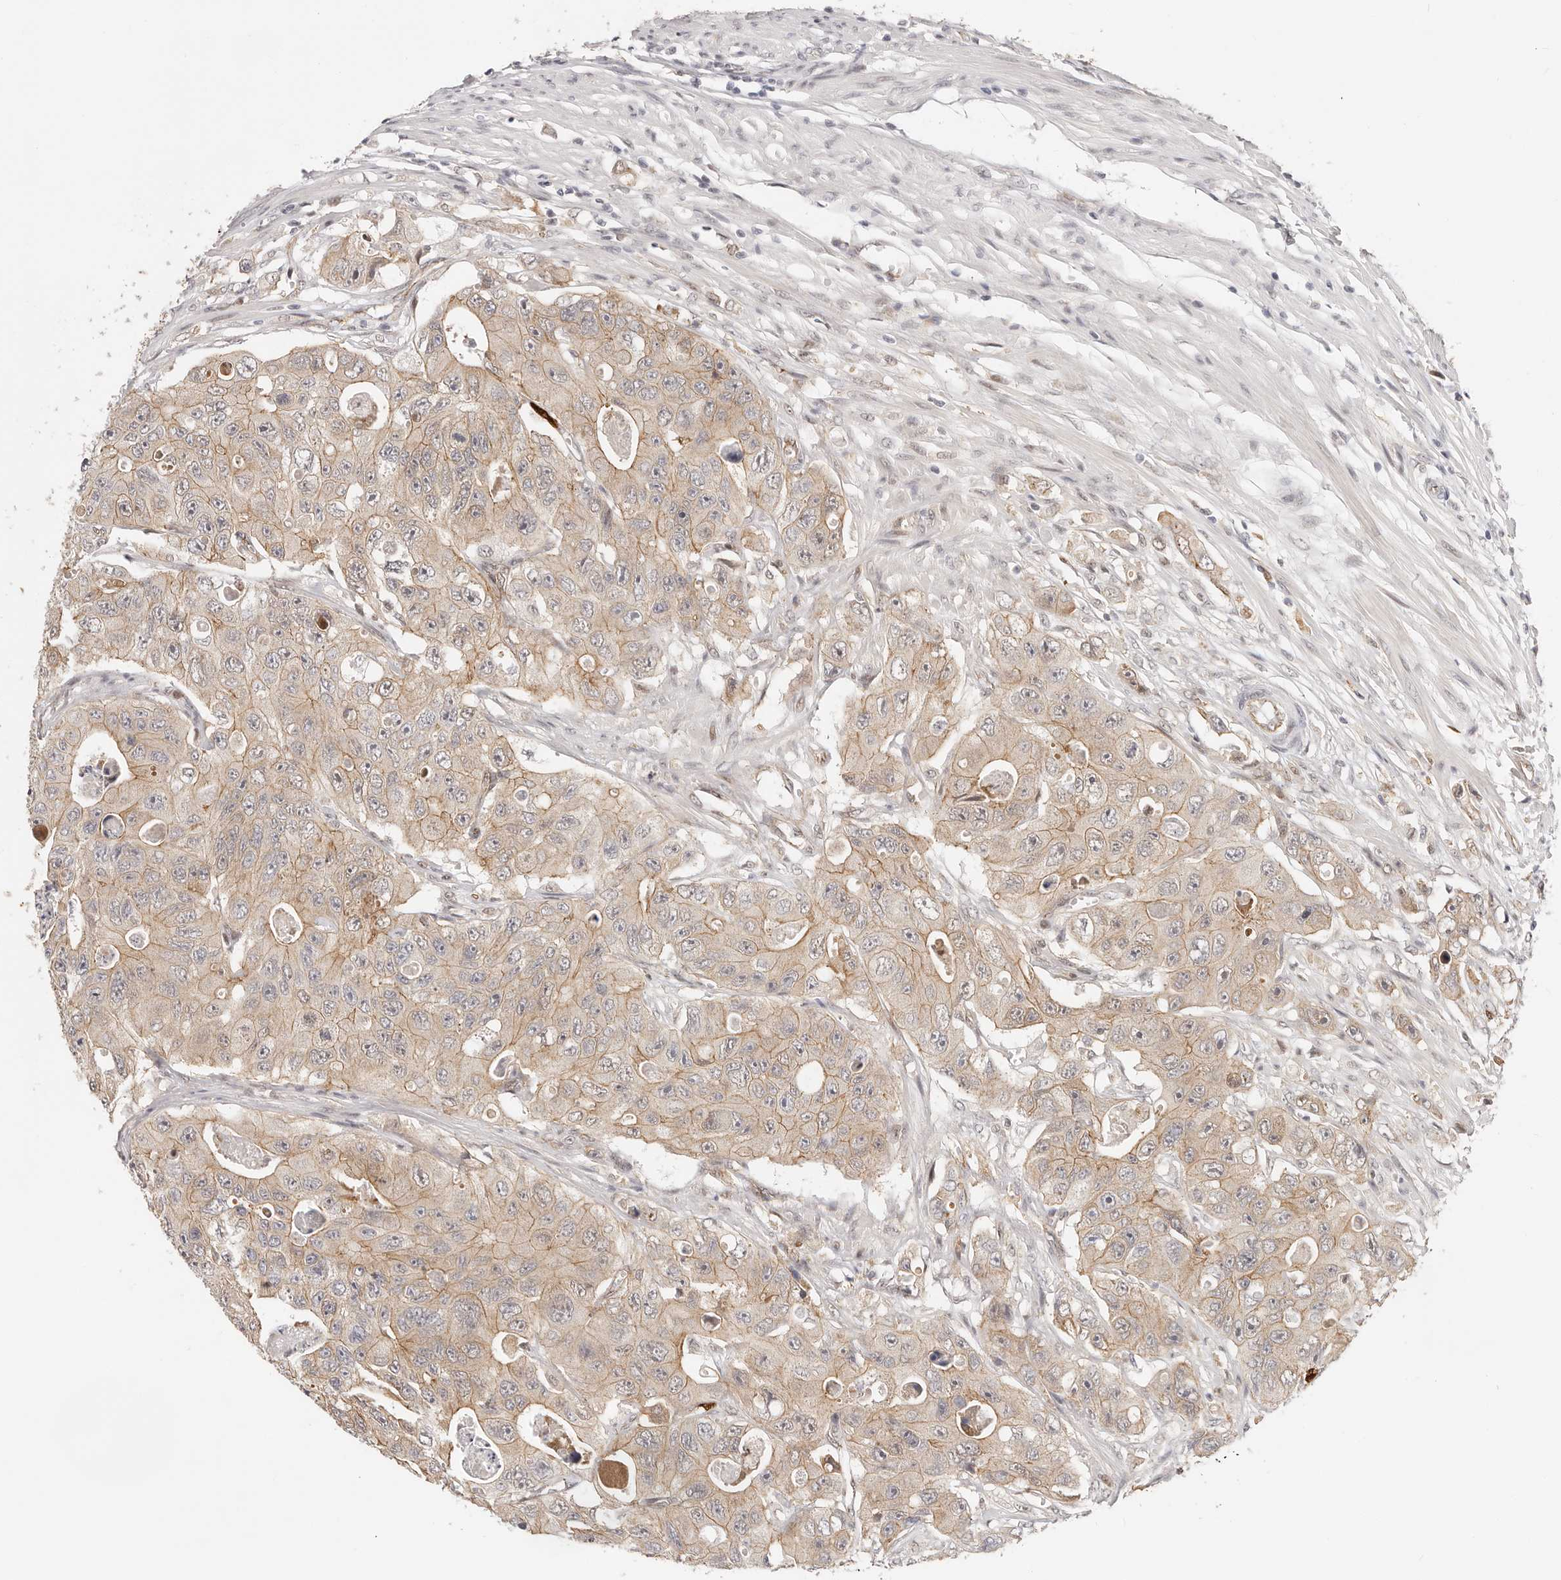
{"staining": {"intensity": "weak", "quantity": ">75%", "location": "cytoplasmic/membranous"}, "tissue": "colorectal cancer", "cell_type": "Tumor cells", "image_type": "cancer", "snomed": [{"axis": "morphology", "description": "Adenocarcinoma, NOS"}, {"axis": "topography", "description": "Colon"}], "caption": "Immunohistochemical staining of colorectal cancer reveals weak cytoplasmic/membranous protein expression in about >75% of tumor cells. (DAB (3,3'-diaminobenzidine) IHC, brown staining for protein, blue staining for nuclei).", "gene": "AFDN", "patient": {"sex": "female", "age": 46}}